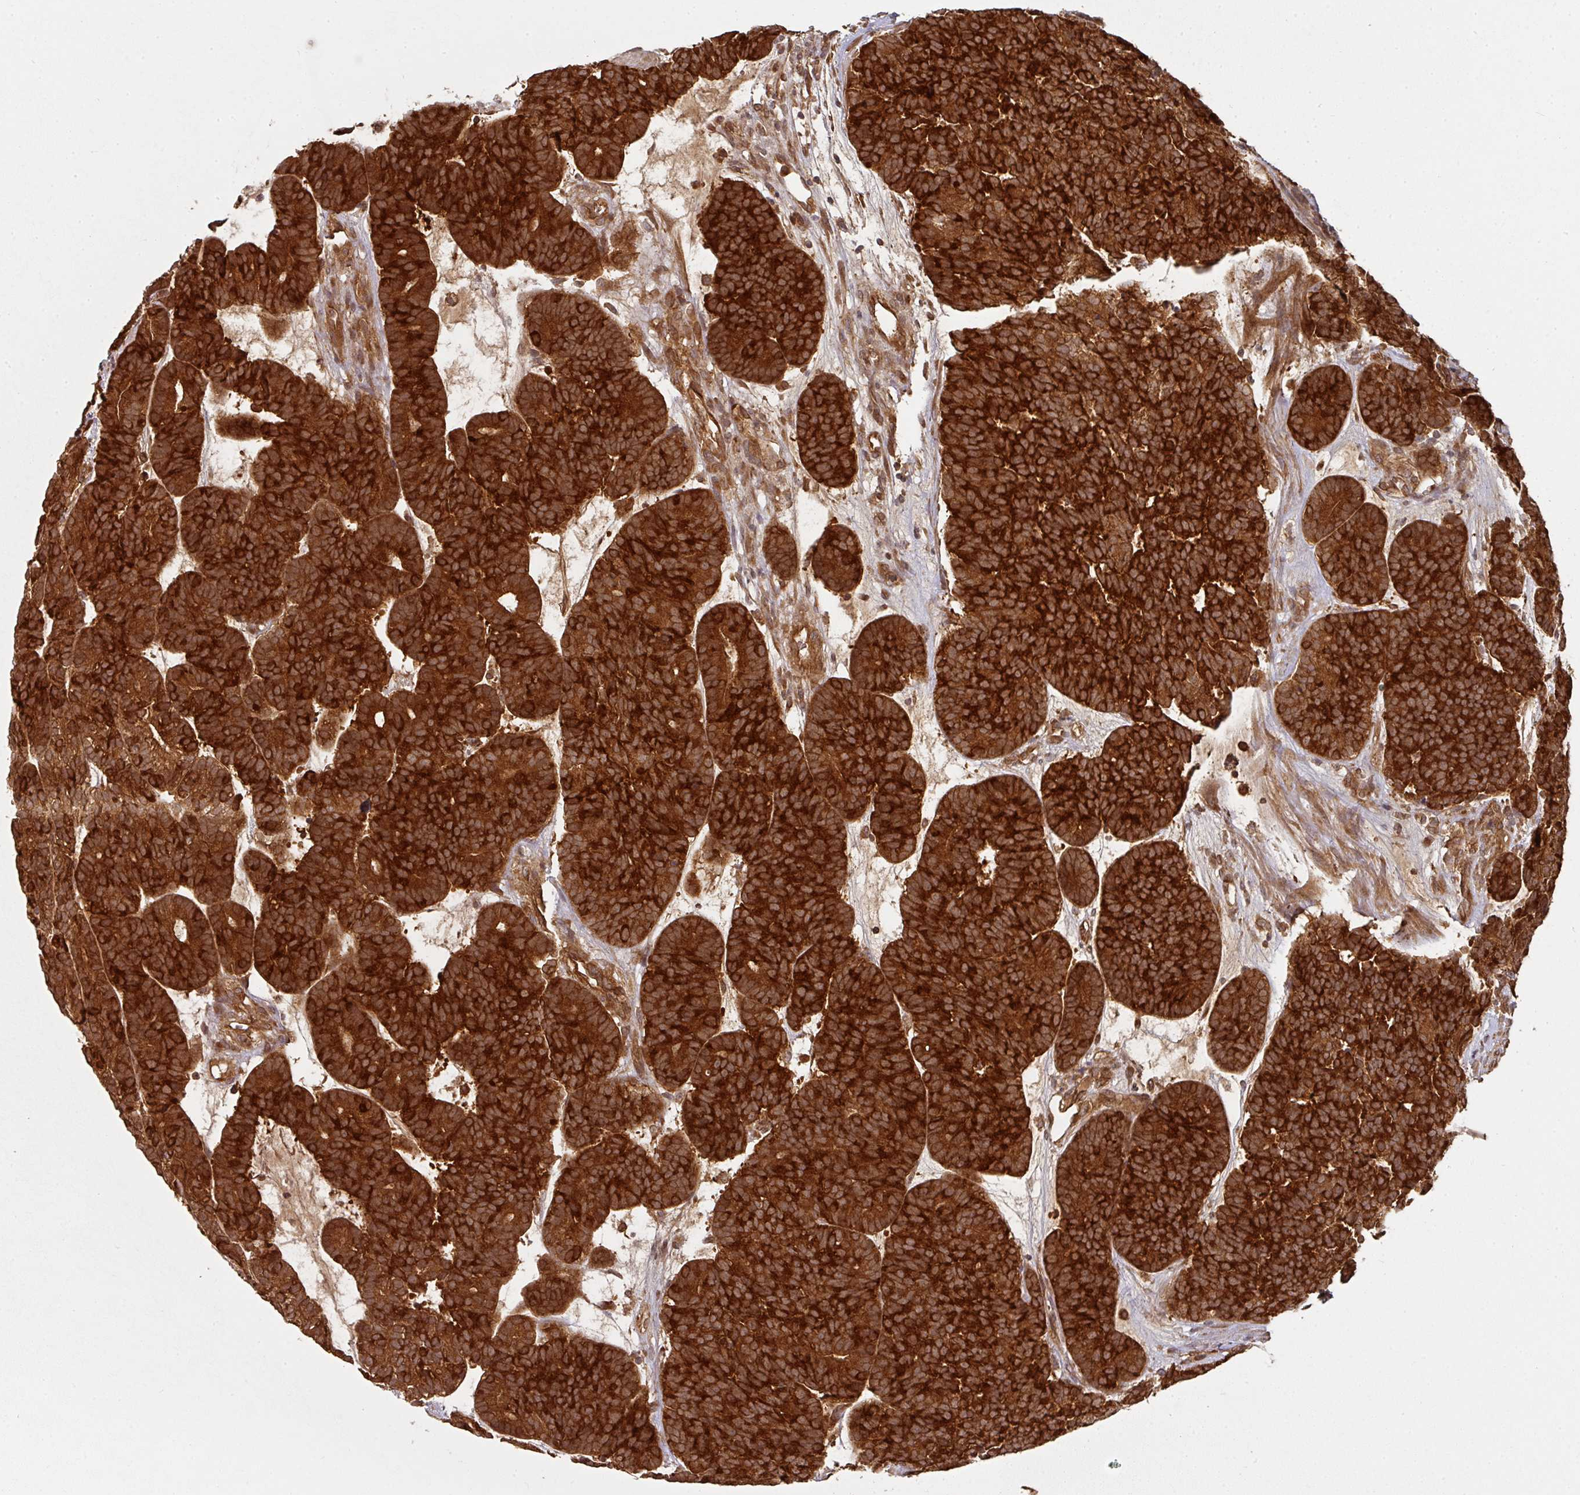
{"staining": {"intensity": "strong", "quantity": ">75%", "location": "cytoplasmic/membranous"}, "tissue": "head and neck cancer", "cell_type": "Tumor cells", "image_type": "cancer", "snomed": [{"axis": "morphology", "description": "Adenocarcinoma, NOS"}, {"axis": "topography", "description": "Head-Neck"}], "caption": "Protein staining by immunohistochemistry displays strong cytoplasmic/membranous staining in about >75% of tumor cells in head and neck adenocarcinoma.", "gene": "EIF4EBP2", "patient": {"sex": "female", "age": 81}}